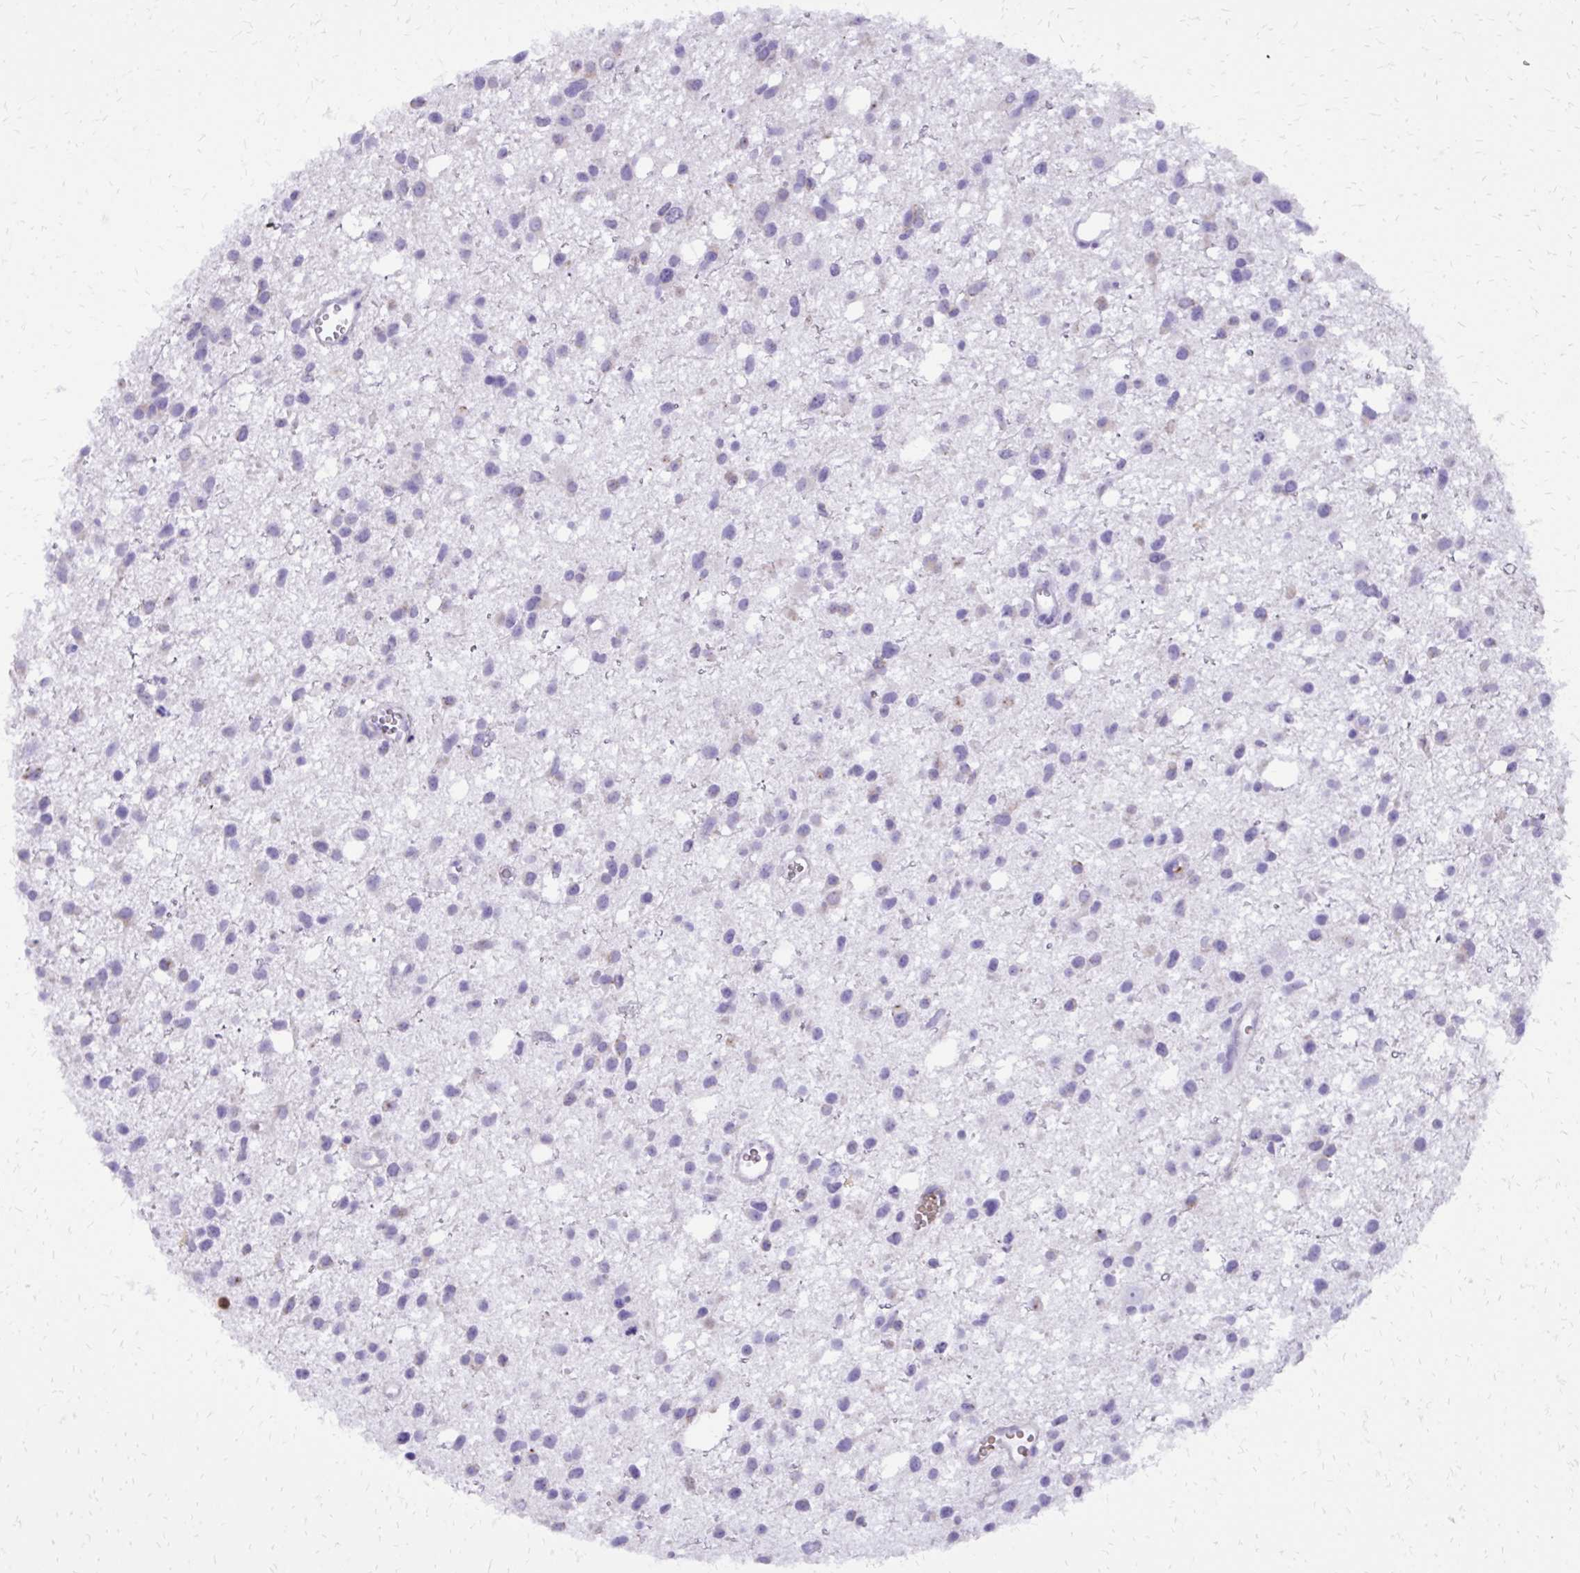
{"staining": {"intensity": "negative", "quantity": "none", "location": "none"}, "tissue": "glioma", "cell_type": "Tumor cells", "image_type": "cancer", "snomed": [{"axis": "morphology", "description": "Glioma, malignant, High grade"}, {"axis": "topography", "description": "Brain"}], "caption": "Tumor cells show no significant protein expression in malignant glioma (high-grade). Brightfield microscopy of immunohistochemistry stained with DAB (brown) and hematoxylin (blue), captured at high magnification.", "gene": "CAT", "patient": {"sex": "male", "age": 23}}